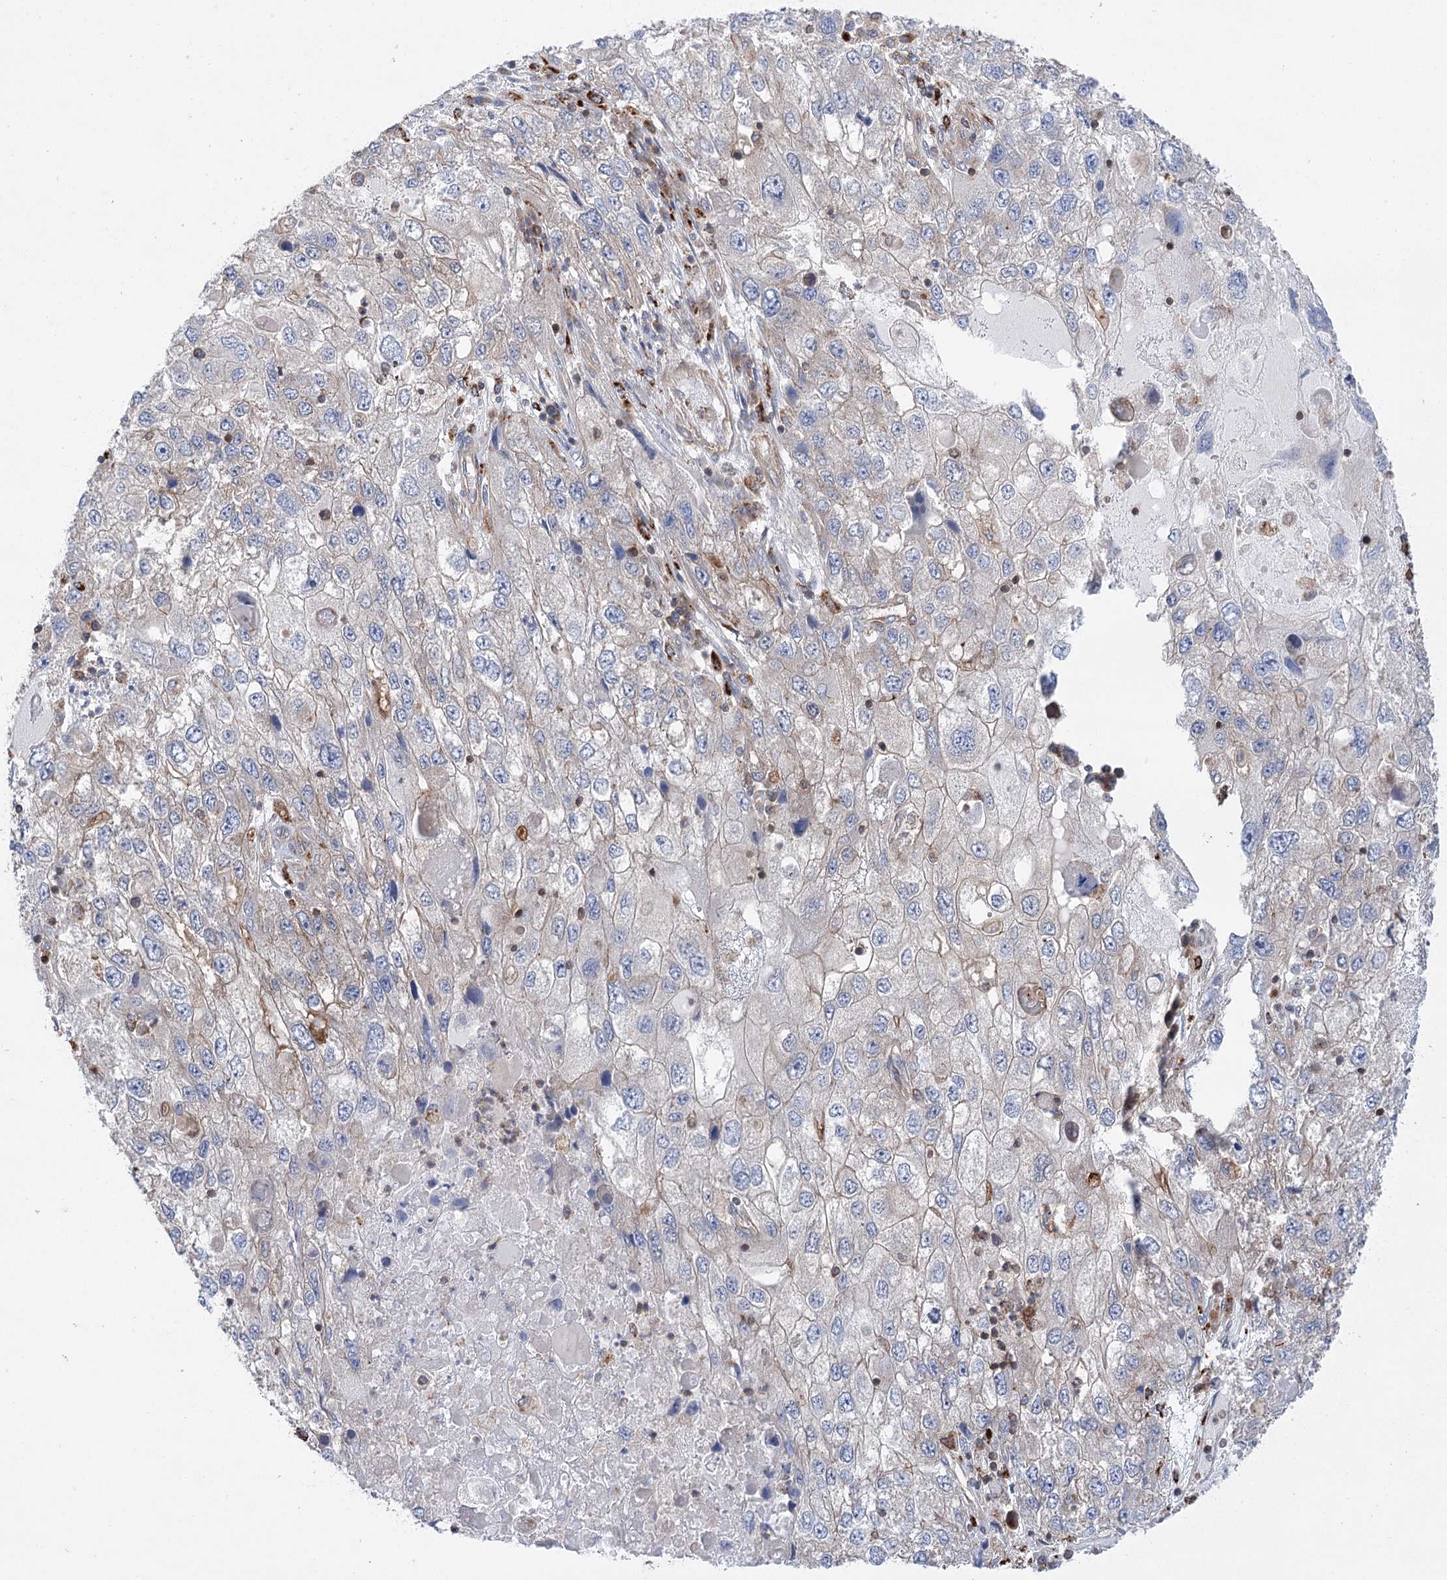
{"staining": {"intensity": "weak", "quantity": "<25%", "location": "cytoplasmic/membranous"}, "tissue": "endometrial cancer", "cell_type": "Tumor cells", "image_type": "cancer", "snomed": [{"axis": "morphology", "description": "Adenocarcinoma, NOS"}, {"axis": "topography", "description": "Endometrium"}], "caption": "Immunohistochemistry micrograph of neoplastic tissue: human endometrial adenocarcinoma stained with DAB (3,3'-diaminobenzidine) displays no significant protein staining in tumor cells.", "gene": "VPS37B", "patient": {"sex": "female", "age": 49}}